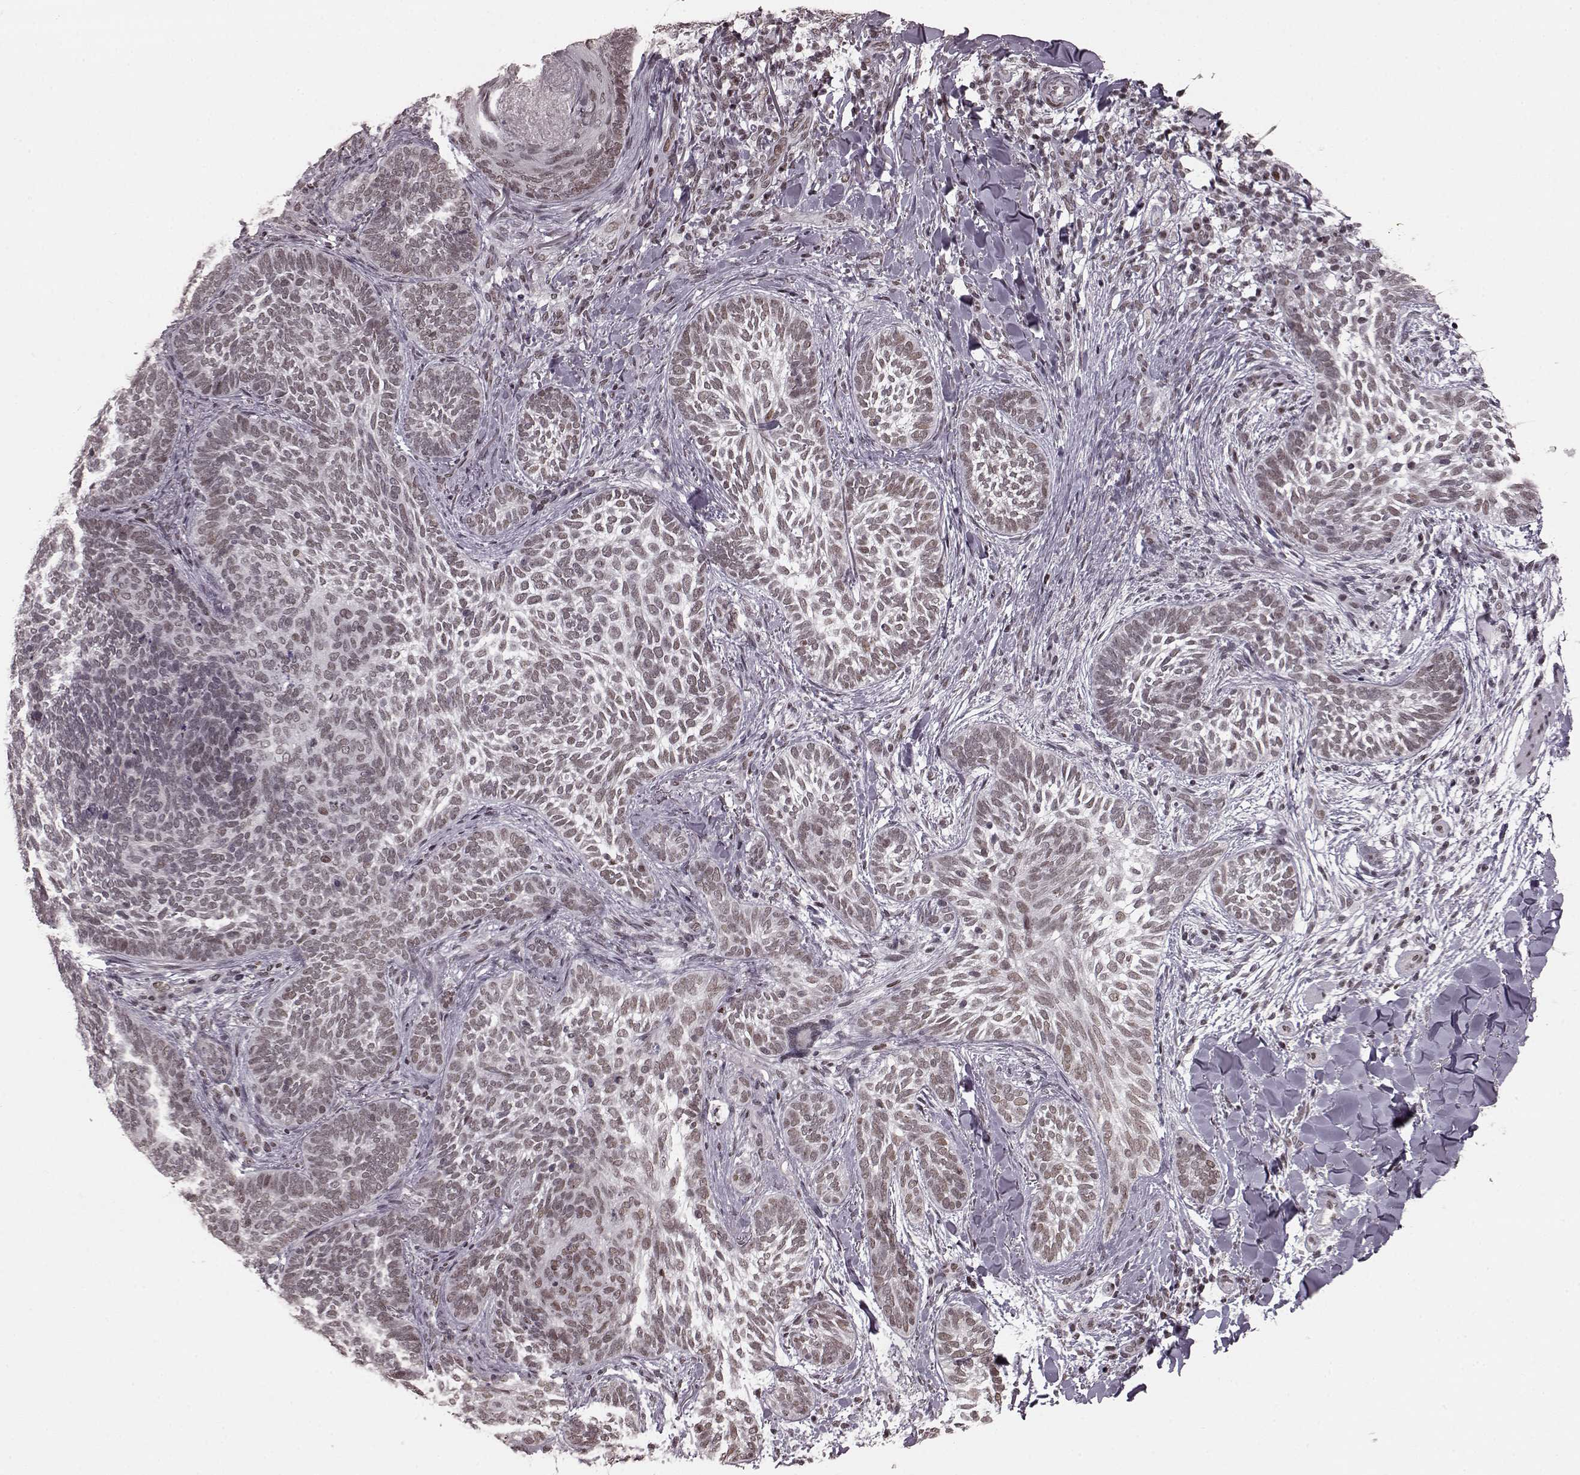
{"staining": {"intensity": "weak", "quantity": ">75%", "location": "nuclear"}, "tissue": "skin cancer", "cell_type": "Tumor cells", "image_type": "cancer", "snomed": [{"axis": "morphology", "description": "Normal tissue, NOS"}, {"axis": "morphology", "description": "Basal cell carcinoma"}, {"axis": "topography", "description": "Skin"}], "caption": "Tumor cells show low levels of weak nuclear expression in approximately >75% of cells in human skin cancer.", "gene": "NR2C1", "patient": {"sex": "male", "age": 46}}